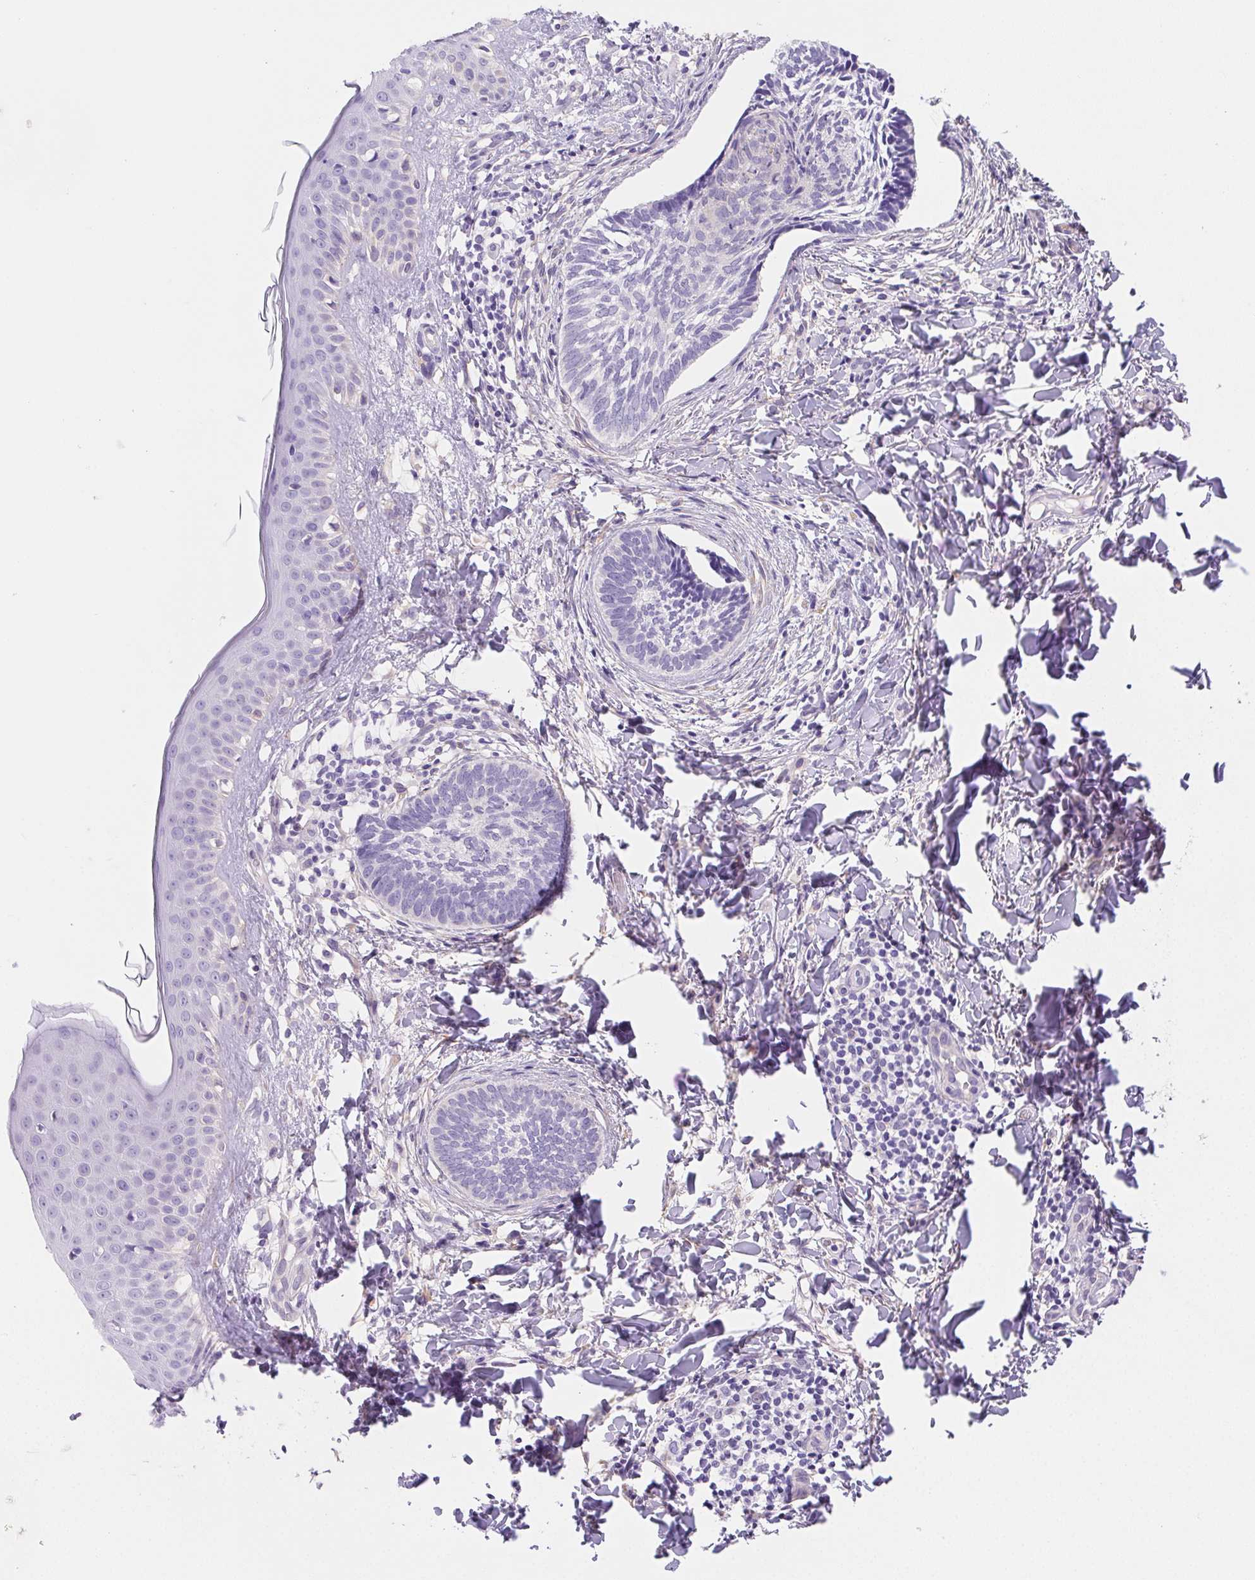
{"staining": {"intensity": "negative", "quantity": "none", "location": "none"}, "tissue": "skin cancer", "cell_type": "Tumor cells", "image_type": "cancer", "snomed": [{"axis": "morphology", "description": "Normal tissue, NOS"}, {"axis": "morphology", "description": "Basal cell carcinoma"}, {"axis": "topography", "description": "Skin"}], "caption": "There is no significant staining in tumor cells of basal cell carcinoma (skin).", "gene": "PNLIP", "patient": {"sex": "male", "age": 46}}